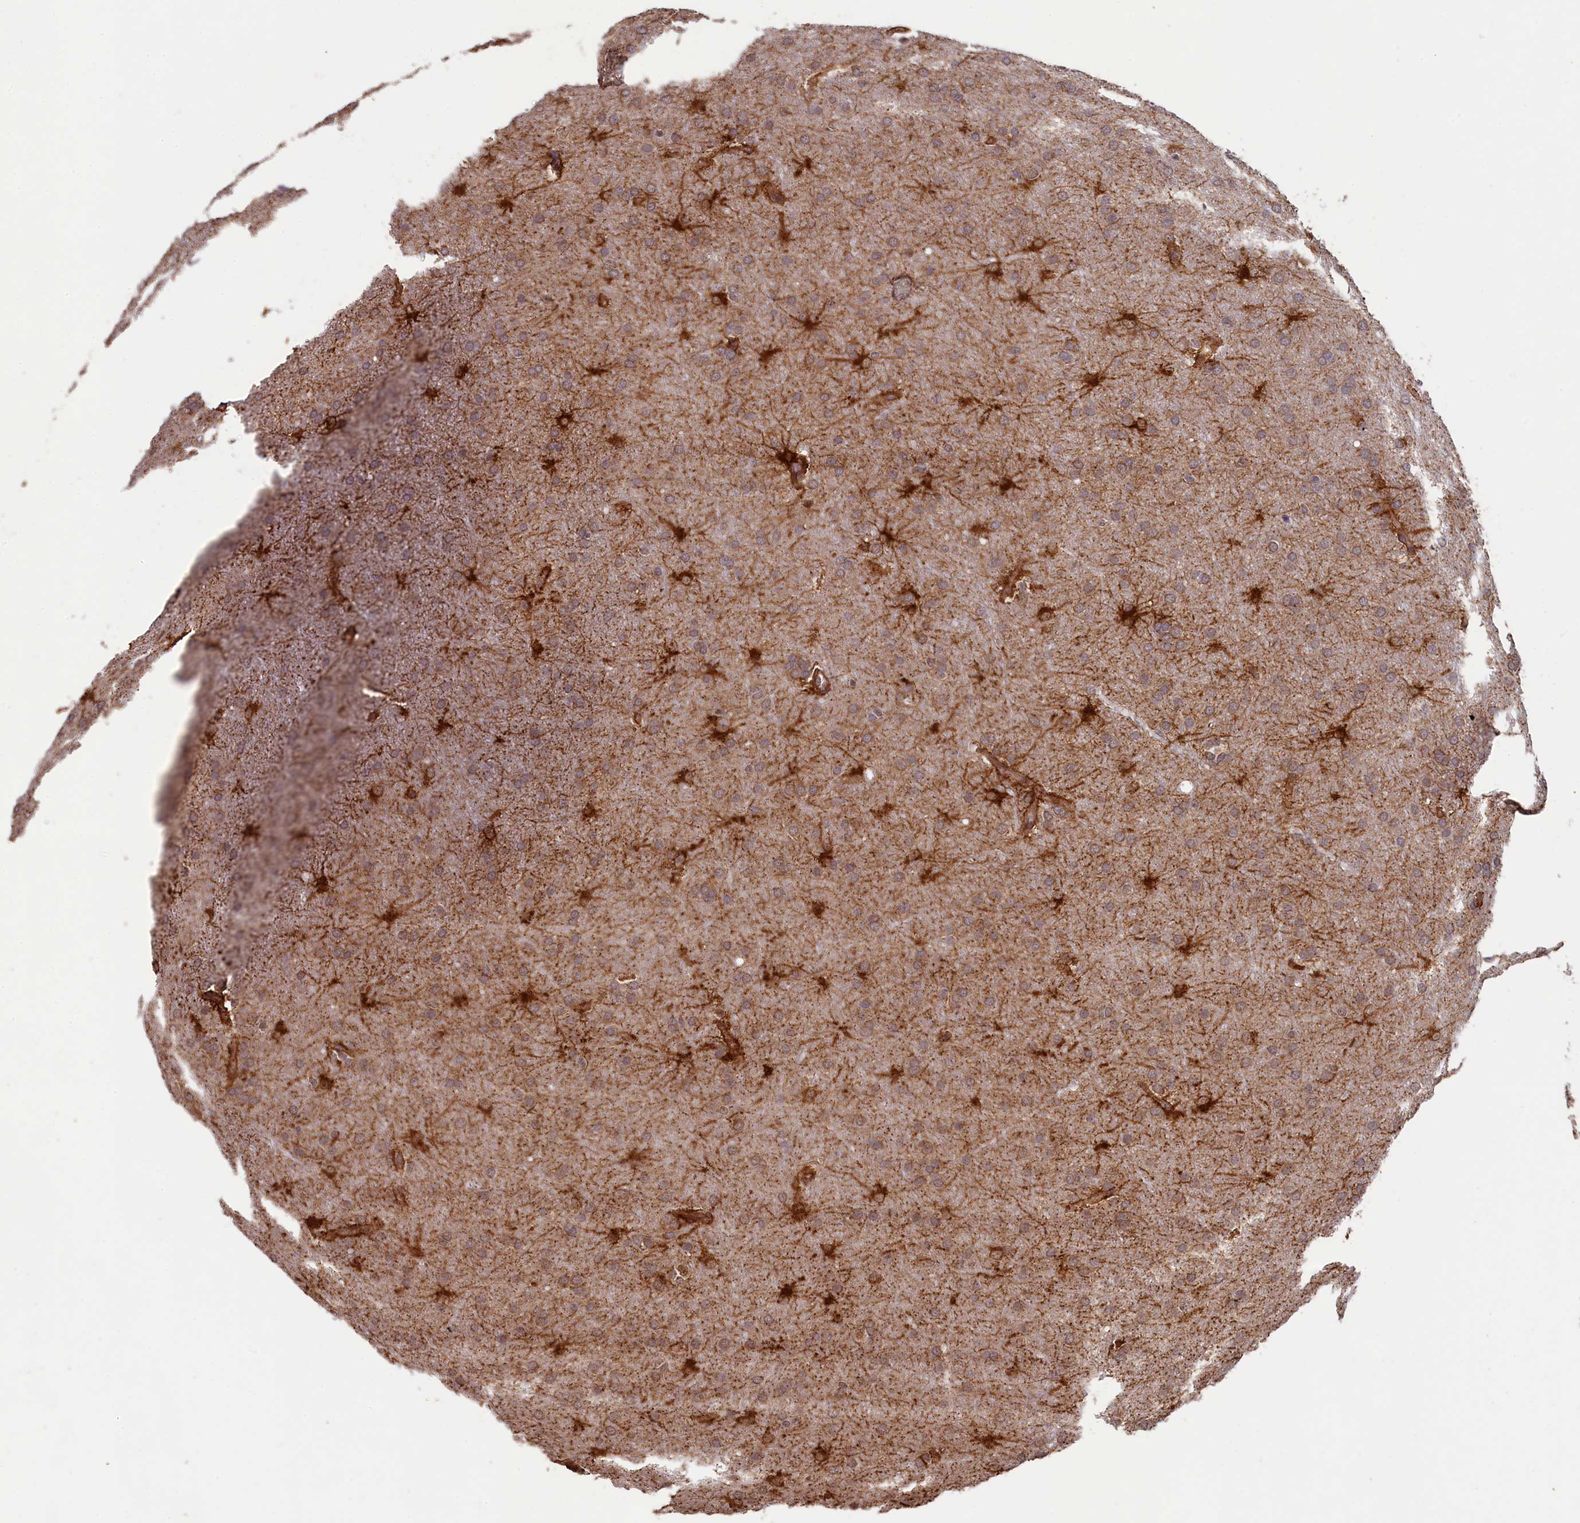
{"staining": {"intensity": "weak", "quantity": "25%-75%", "location": "cytoplasmic/membranous"}, "tissue": "glioma", "cell_type": "Tumor cells", "image_type": "cancer", "snomed": [{"axis": "morphology", "description": "Glioma, malignant, Low grade"}, {"axis": "topography", "description": "Brain"}], "caption": "Human malignant low-grade glioma stained for a protein (brown) shows weak cytoplasmic/membranous positive positivity in approximately 25%-75% of tumor cells.", "gene": "ACSBG1", "patient": {"sex": "female", "age": 32}}